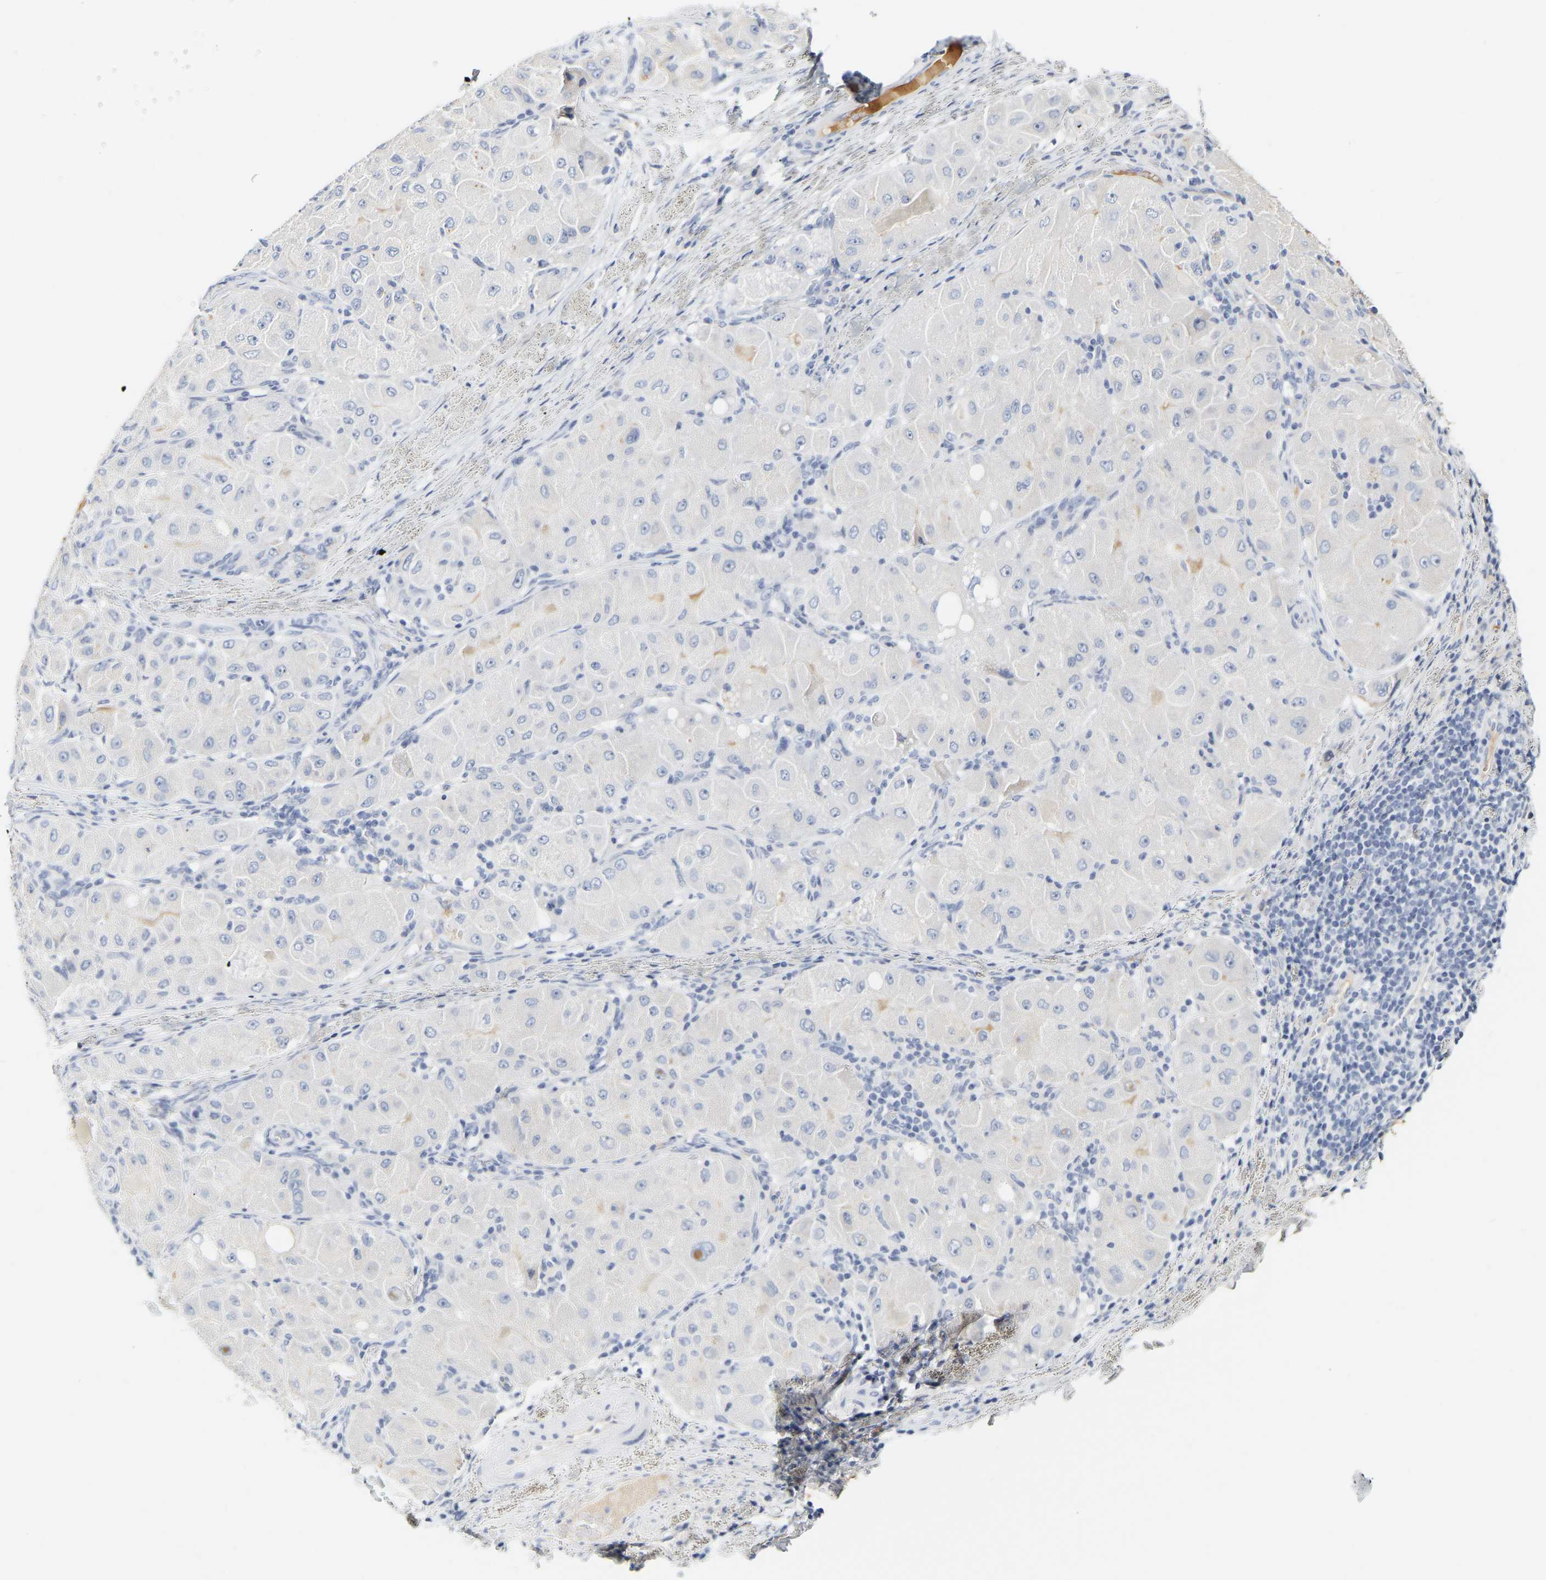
{"staining": {"intensity": "negative", "quantity": "none", "location": "none"}, "tissue": "liver cancer", "cell_type": "Tumor cells", "image_type": "cancer", "snomed": [{"axis": "morphology", "description": "Carcinoma, Hepatocellular, NOS"}, {"axis": "topography", "description": "Liver"}], "caption": "Immunohistochemistry (IHC) micrograph of liver cancer stained for a protein (brown), which displays no positivity in tumor cells.", "gene": "GNAS", "patient": {"sex": "male", "age": 80}}